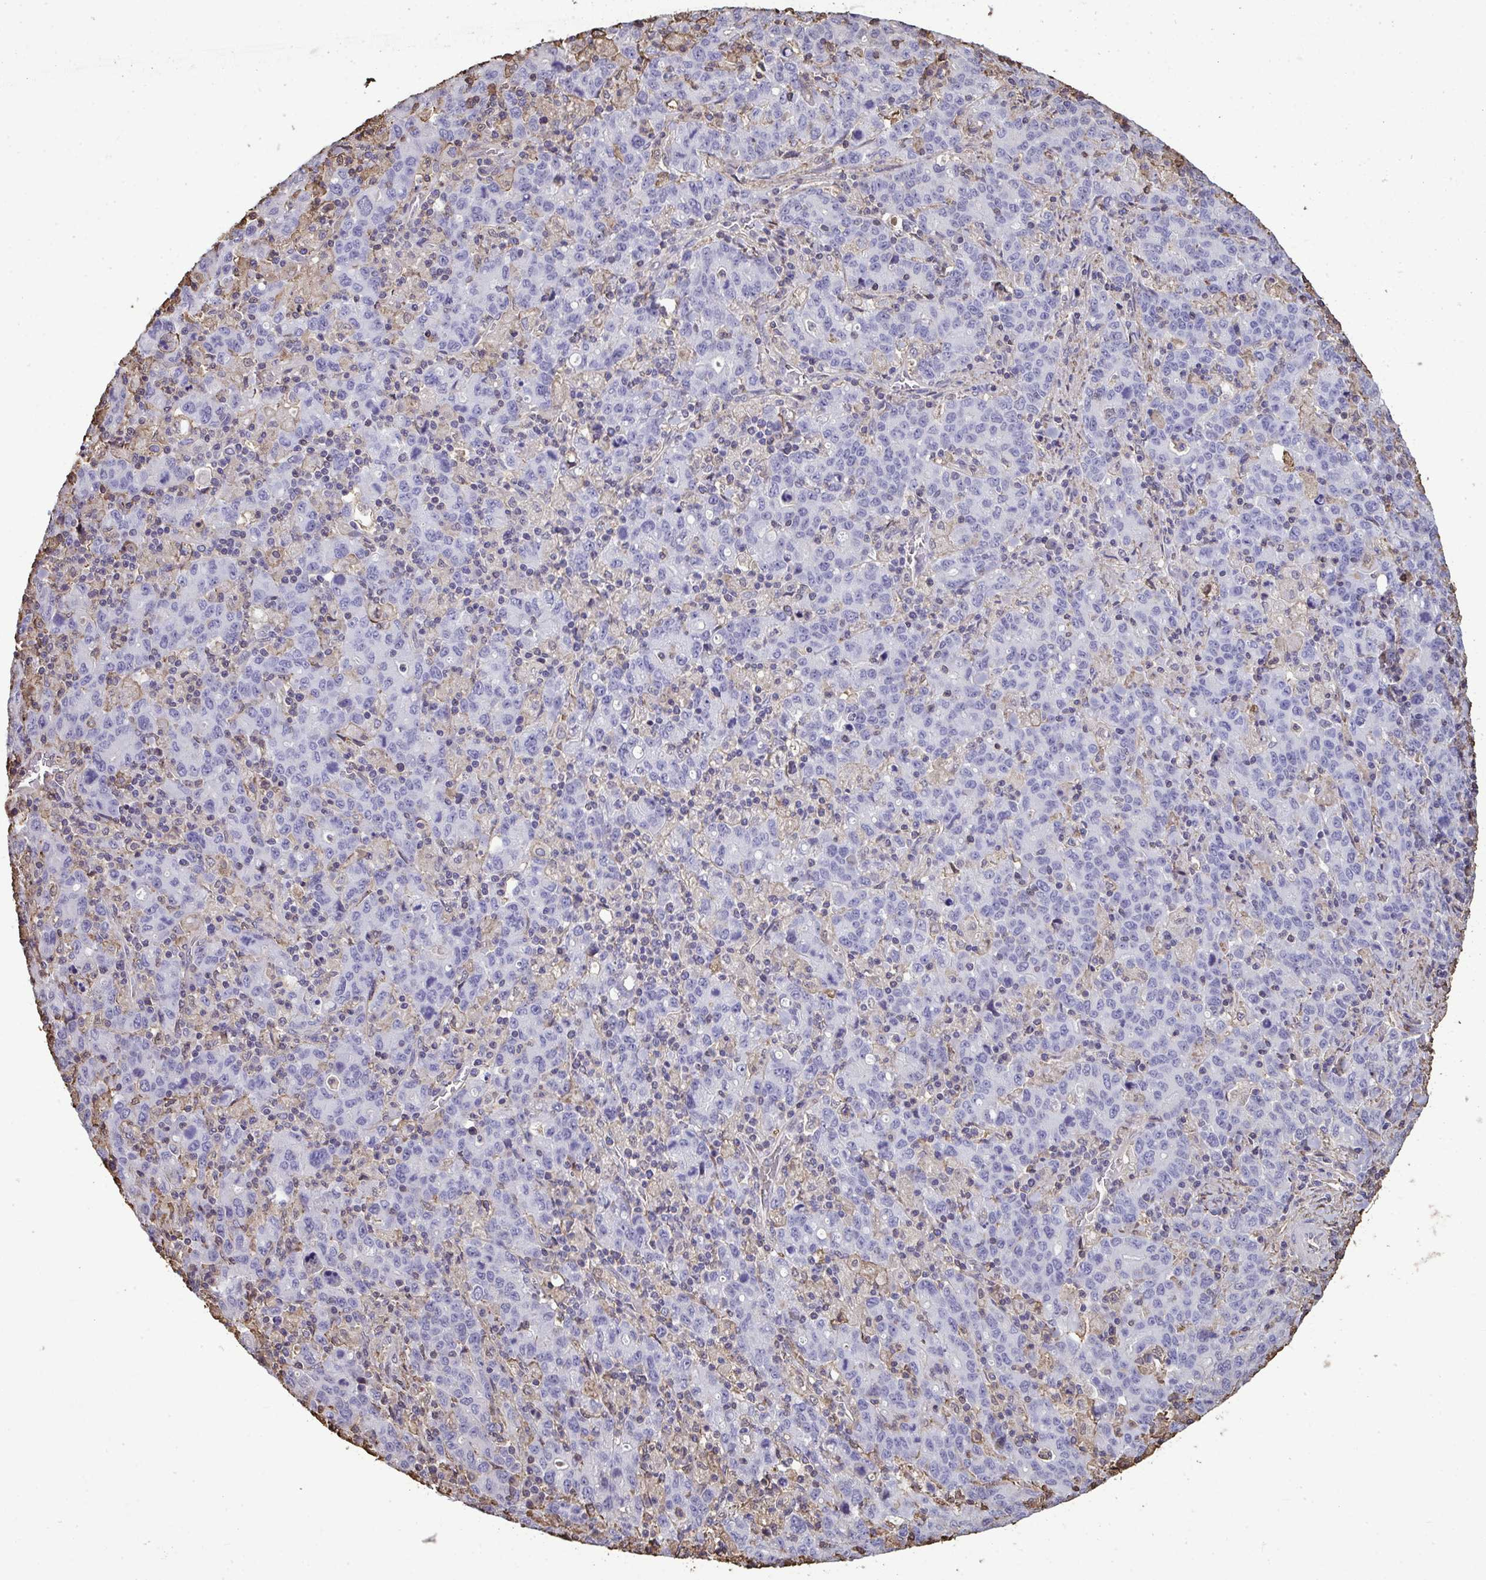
{"staining": {"intensity": "negative", "quantity": "none", "location": "none"}, "tissue": "stomach cancer", "cell_type": "Tumor cells", "image_type": "cancer", "snomed": [{"axis": "morphology", "description": "Adenocarcinoma, NOS"}, {"axis": "topography", "description": "Stomach, upper"}], "caption": "This is an IHC image of human stomach adenocarcinoma. There is no expression in tumor cells.", "gene": "ANXA5", "patient": {"sex": "male", "age": 69}}